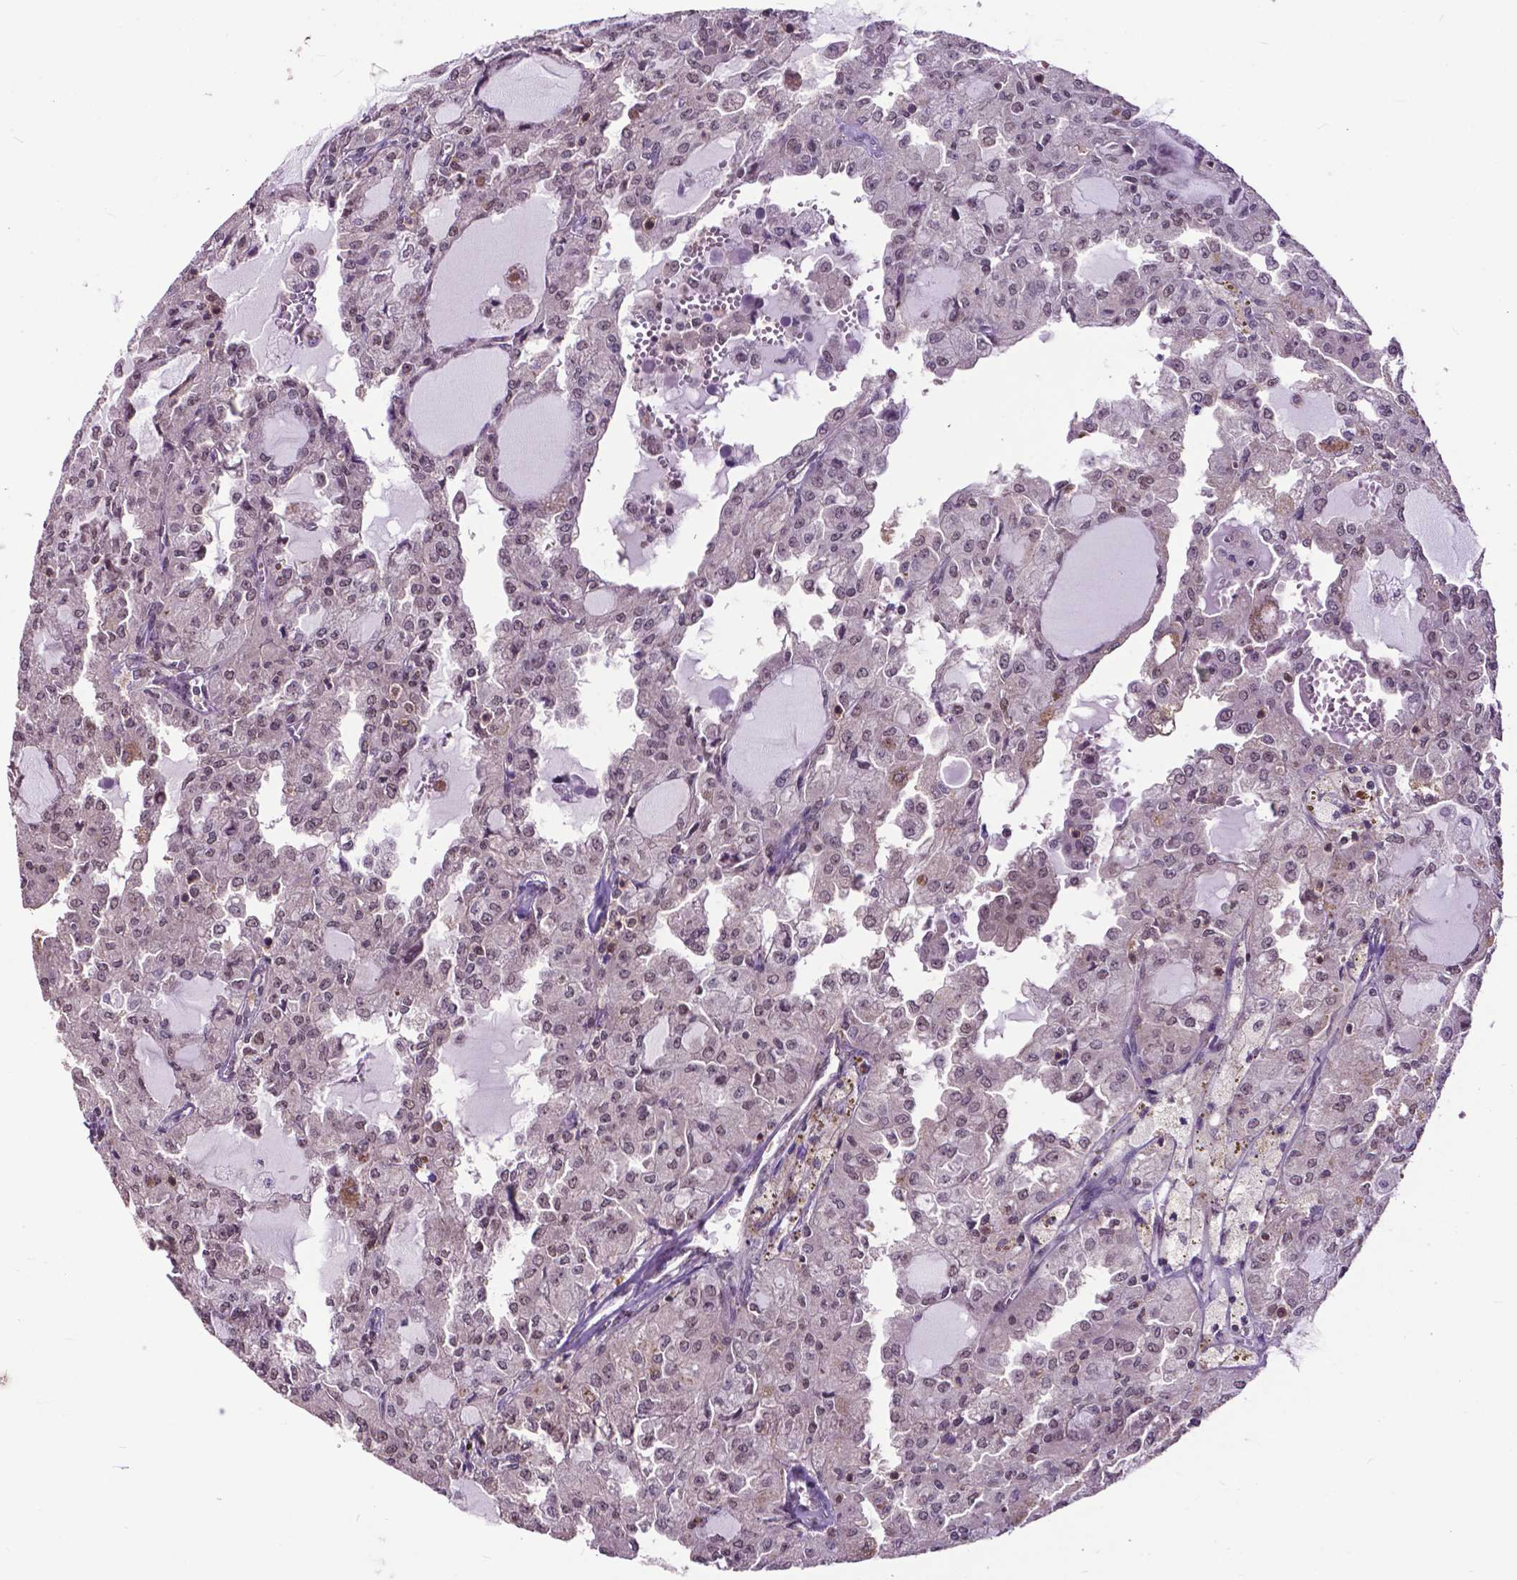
{"staining": {"intensity": "negative", "quantity": "none", "location": "none"}, "tissue": "head and neck cancer", "cell_type": "Tumor cells", "image_type": "cancer", "snomed": [{"axis": "morphology", "description": "Adenocarcinoma, NOS"}, {"axis": "topography", "description": "Head-Neck"}], "caption": "Tumor cells show no significant positivity in head and neck cancer (adenocarcinoma).", "gene": "FAF1", "patient": {"sex": "male", "age": 64}}